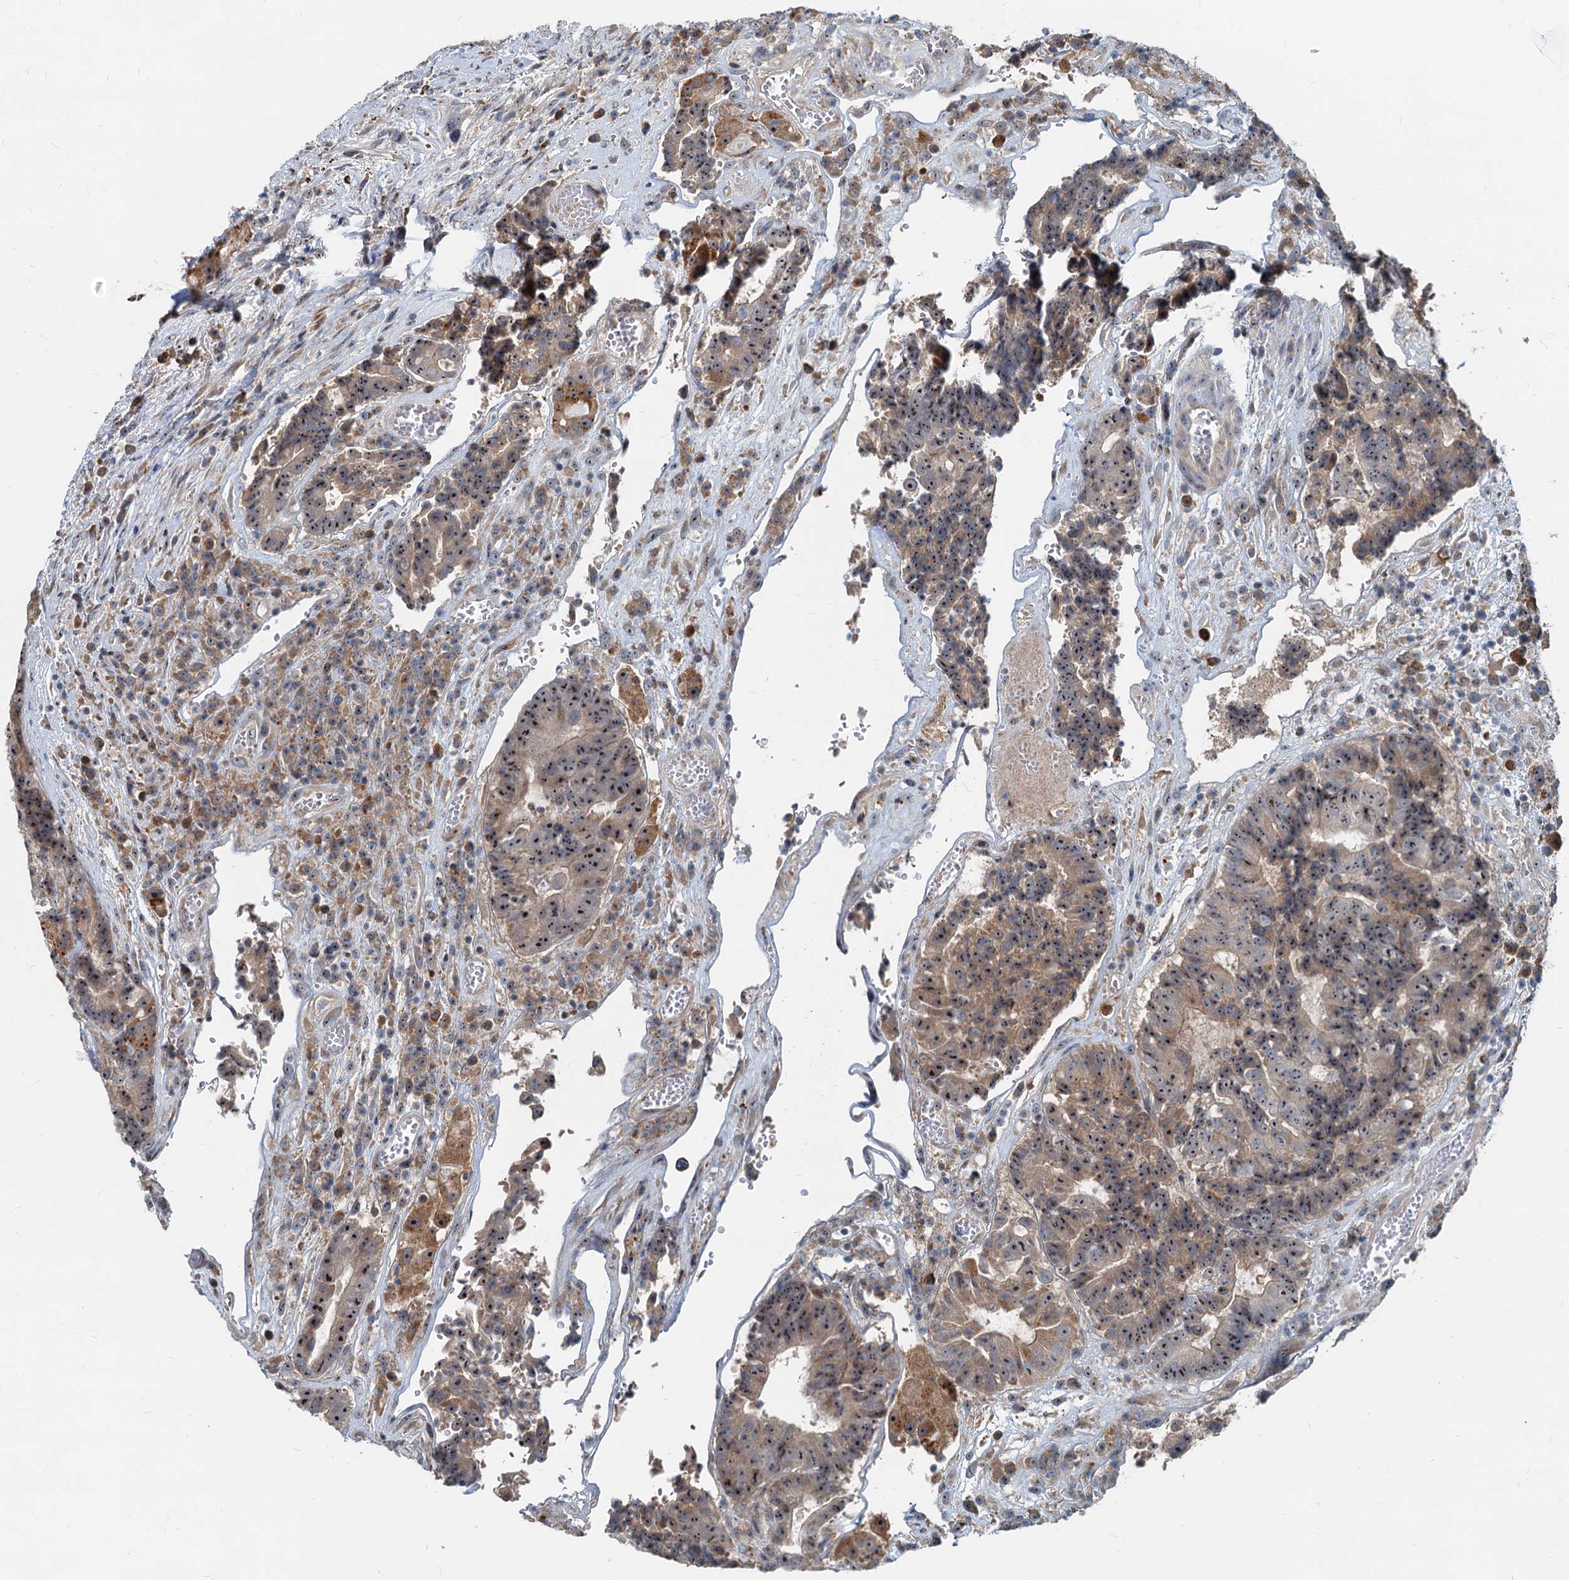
{"staining": {"intensity": "moderate", "quantity": "25%-75%", "location": "cytoplasmic/membranous,nuclear"}, "tissue": "colorectal cancer", "cell_type": "Tumor cells", "image_type": "cancer", "snomed": [{"axis": "morphology", "description": "Adenocarcinoma, NOS"}, {"axis": "topography", "description": "Rectum"}], "caption": "Immunohistochemistry micrograph of neoplastic tissue: adenocarcinoma (colorectal) stained using immunohistochemistry (IHC) reveals medium levels of moderate protein expression localized specifically in the cytoplasmic/membranous and nuclear of tumor cells, appearing as a cytoplasmic/membranous and nuclear brown color.", "gene": "RGS7BP", "patient": {"sex": "male", "age": 69}}